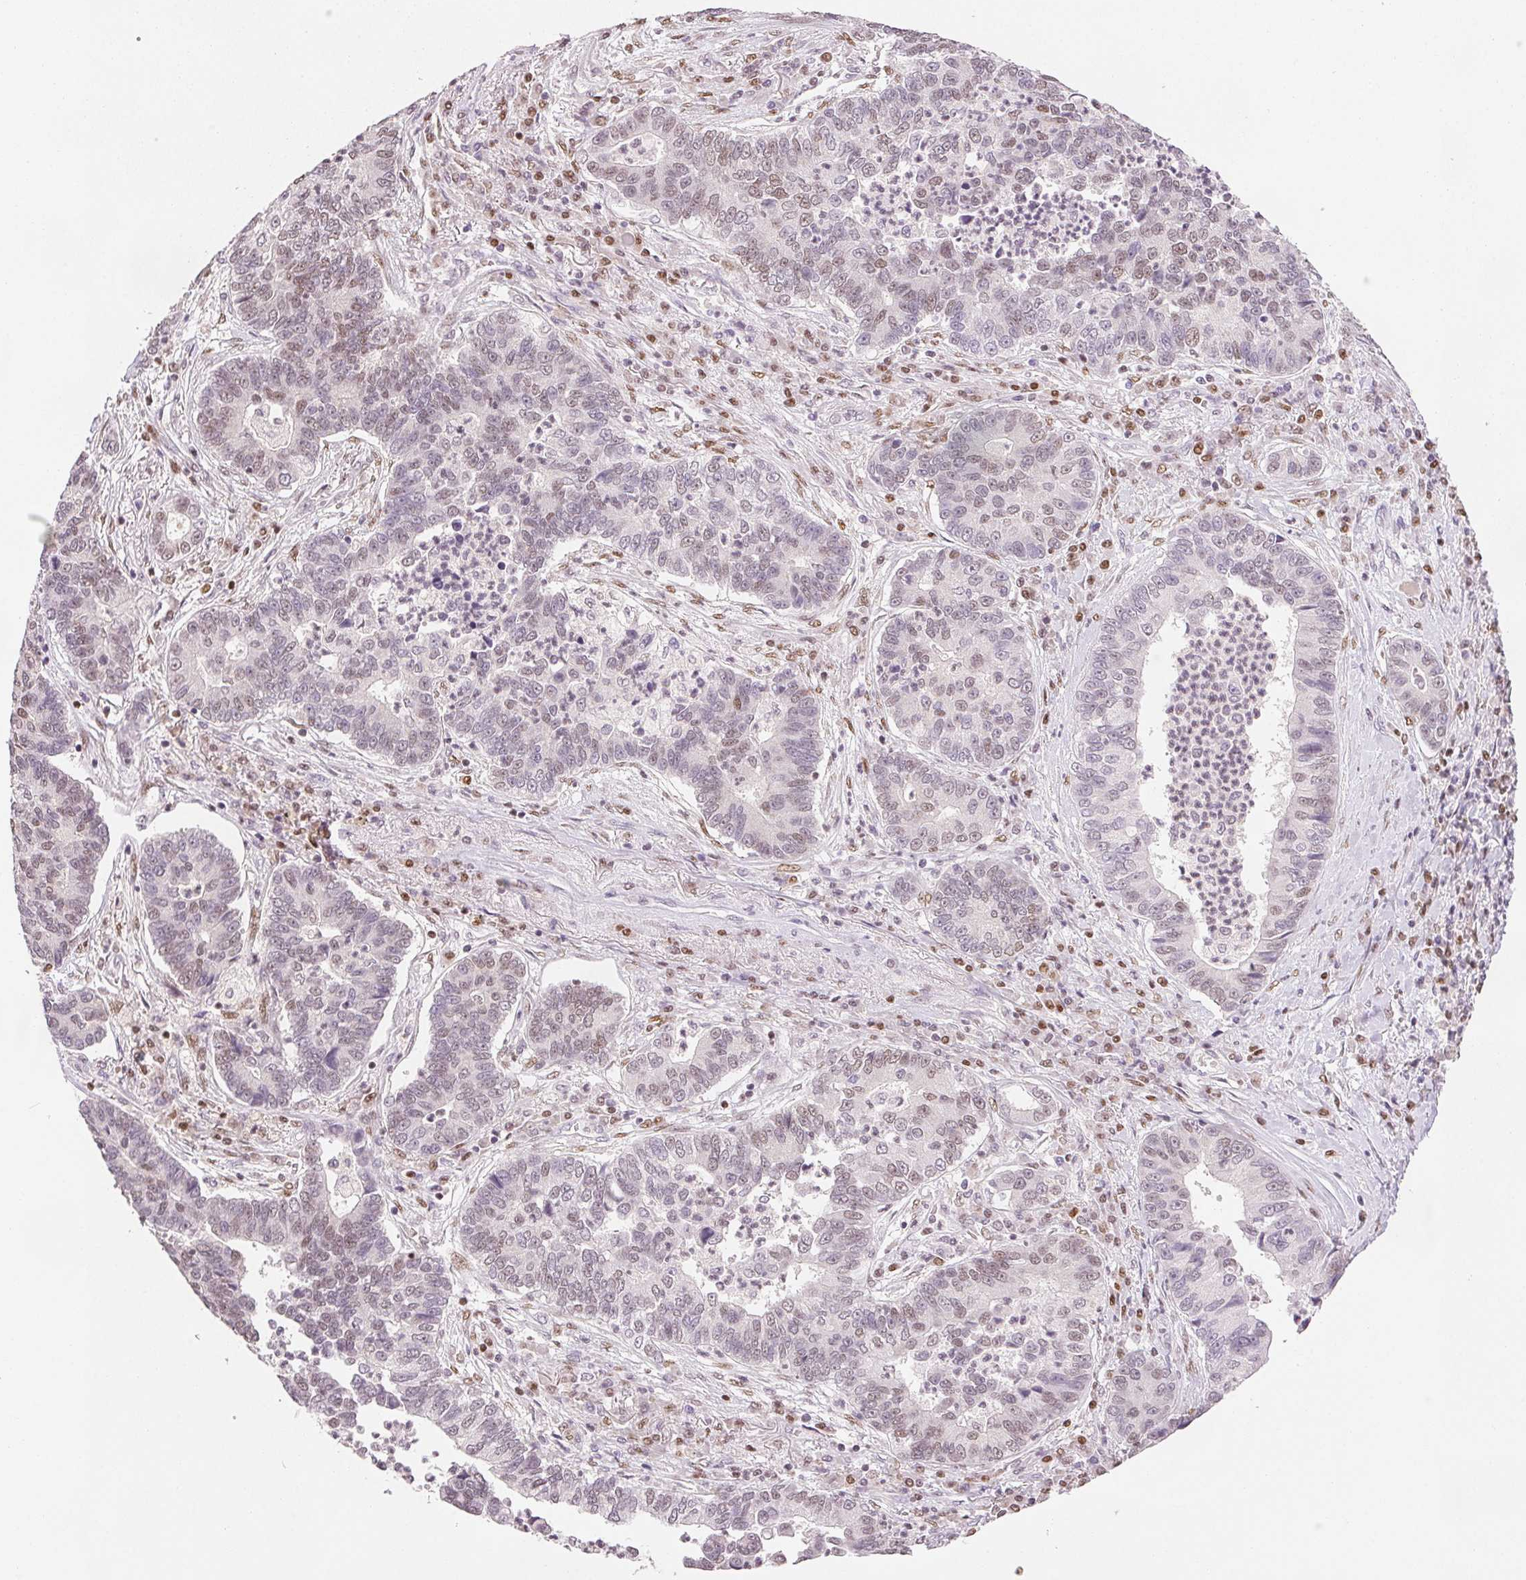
{"staining": {"intensity": "weak", "quantity": "<25%", "location": "nuclear"}, "tissue": "lung cancer", "cell_type": "Tumor cells", "image_type": "cancer", "snomed": [{"axis": "morphology", "description": "Adenocarcinoma, NOS"}, {"axis": "topography", "description": "Lung"}], "caption": "IHC of human adenocarcinoma (lung) demonstrates no staining in tumor cells. Brightfield microscopy of immunohistochemistry stained with DAB (3,3'-diaminobenzidine) (brown) and hematoxylin (blue), captured at high magnification.", "gene": "RUNX2", "patient": {"sex": "female", "age": 57}}